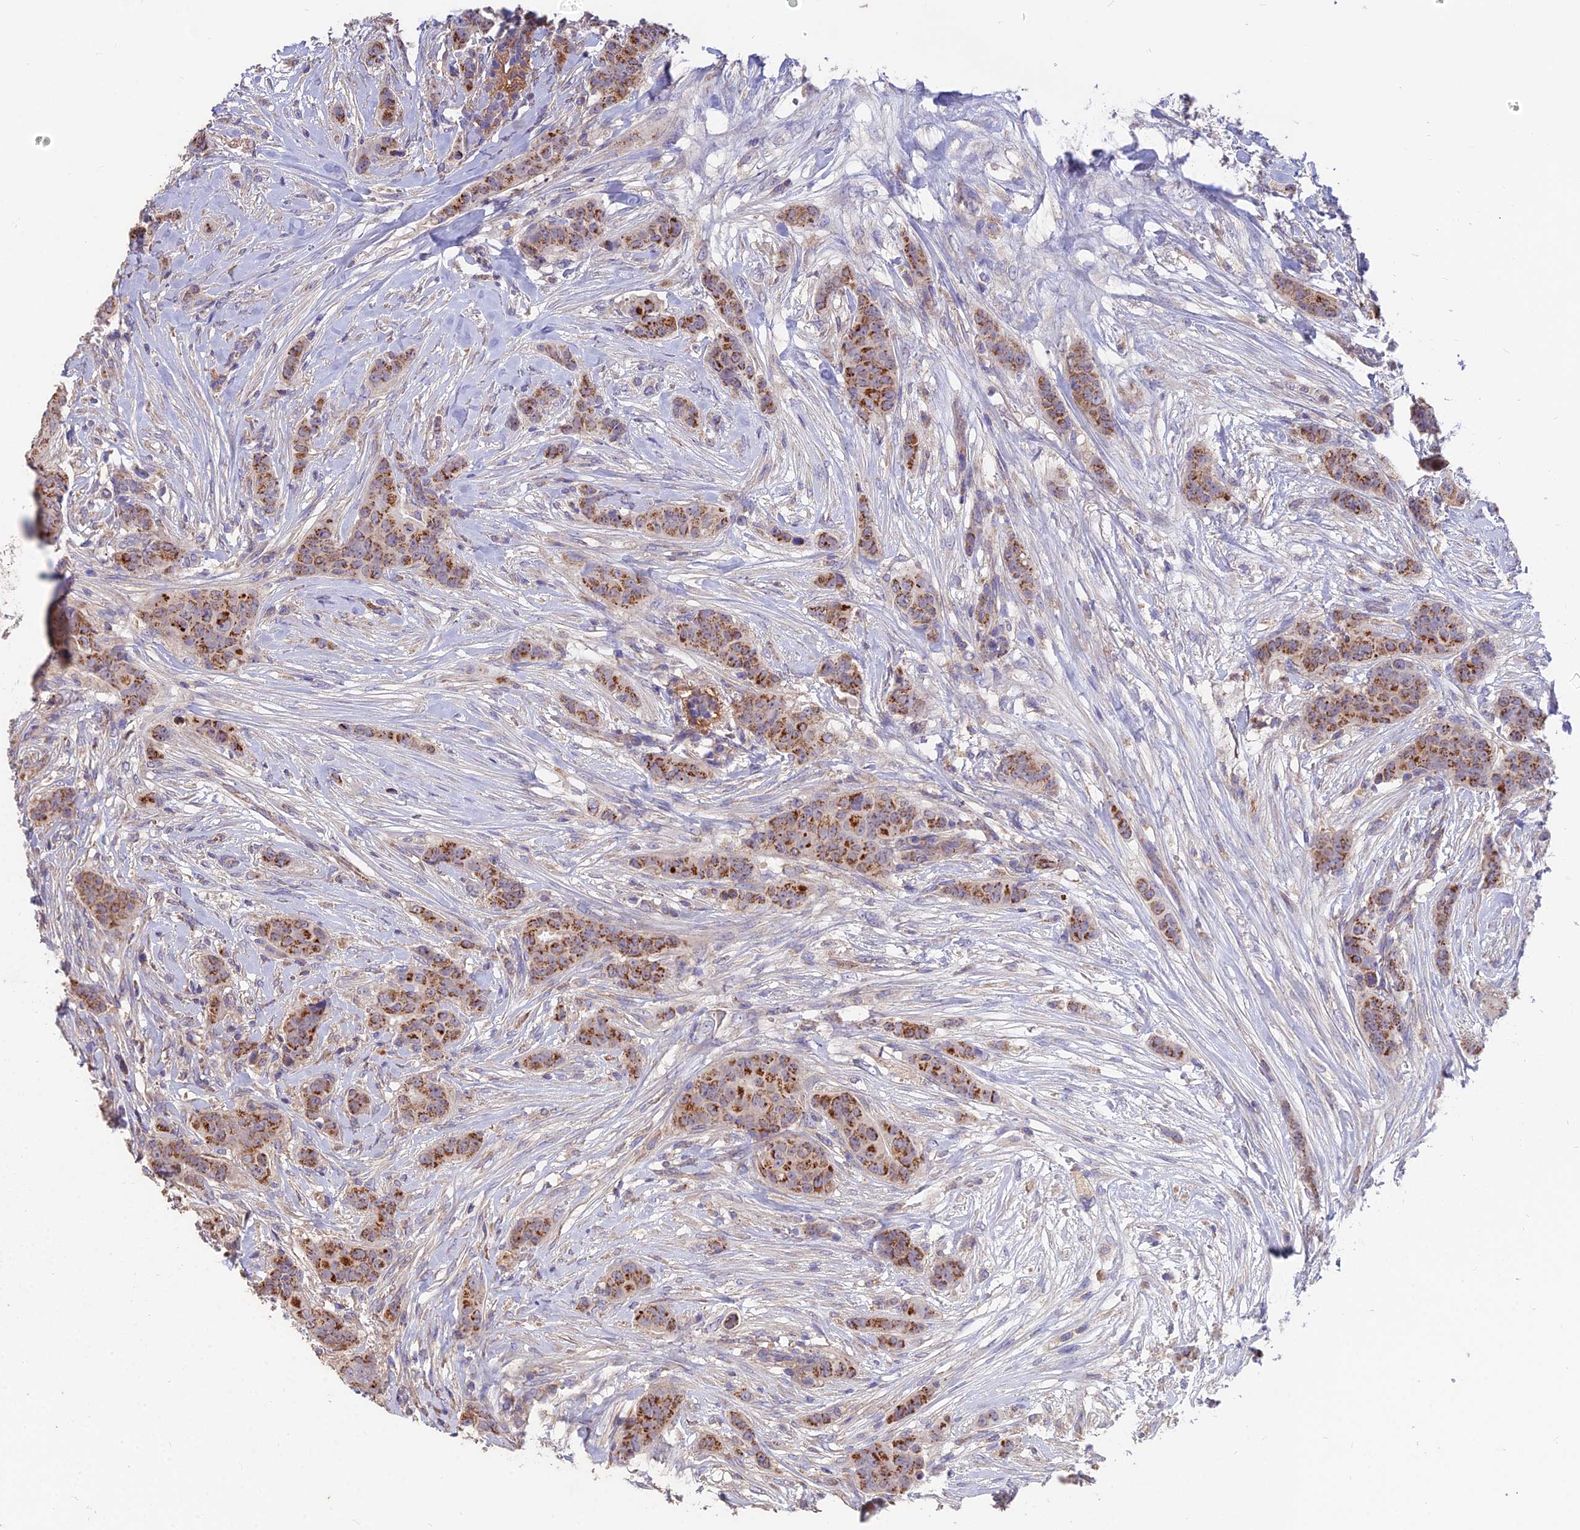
{"staining": {"intensity": "strong", "quantity": ">75%", "location": "cytoplasmic/membranous"}, "tissue": "breast cancer", "cell_type": "Tumor cells", "image_type": "cancer", "snomed": [{"axis": "morphology", "description": "Duct carcinoma"}, {"axis": "topography", "description": "Breast"}], "caption": "Breast cancer (intraductal carcinoma) was stained to show a protein in brown. There is high levels of strong cytoplasmic/membranous positivity in about >75% of tumor cells.", "gene": "IFT22", "patient": {"sex": "female", "age": 40}}